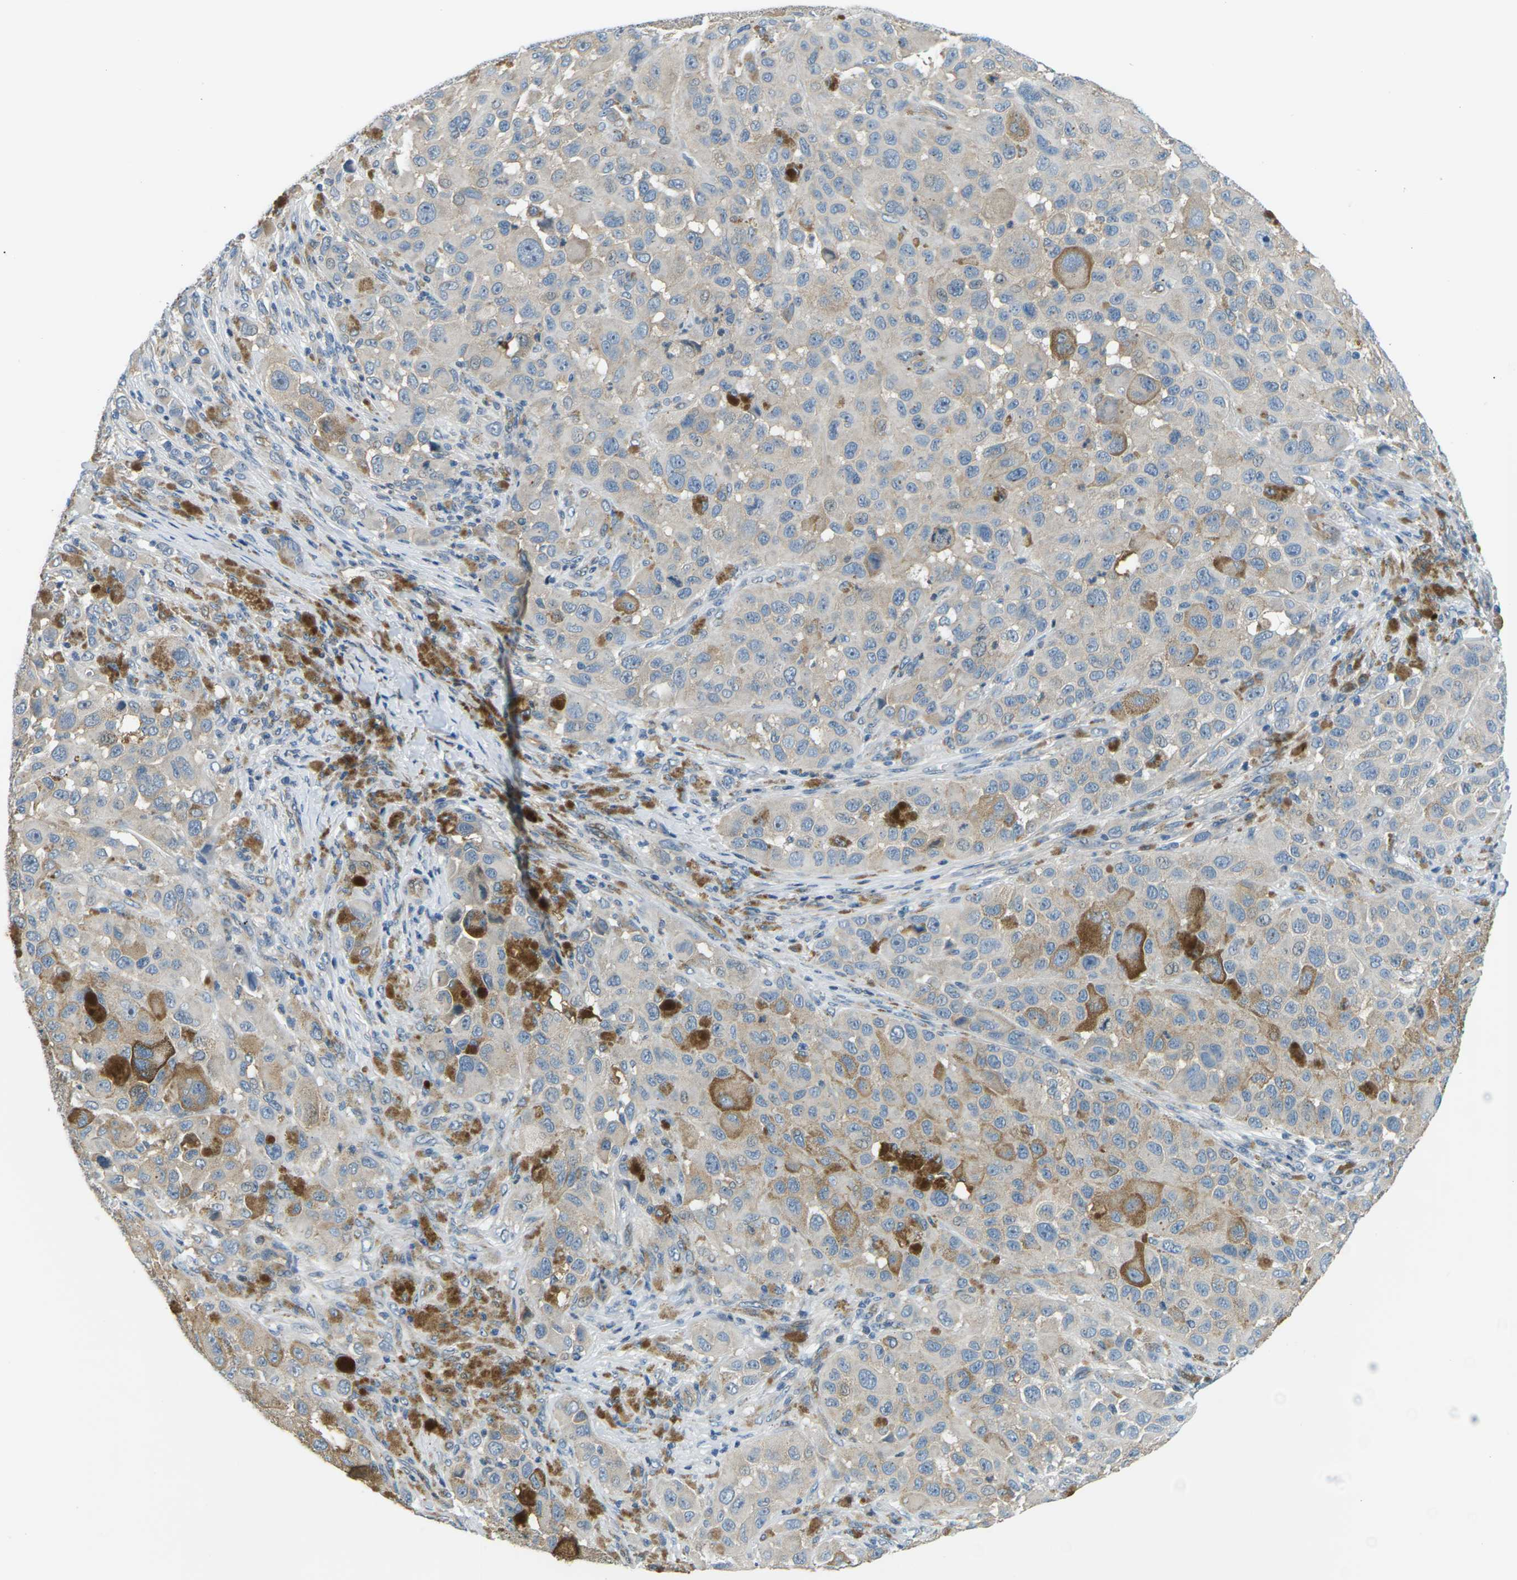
{"staining": {"intensity": "negative", "quantity": "none", "location": "none"}, "tissue": "melanoma", "cell_type": "Tumor cells", "image_type": "cancer", "snomed": [{"axis": "morphology", "description": "Malignant melanoma, NOS"}, {"axis": "topography", "description": "Skin"}], "caption": "Human malignant melanoma stained for a protein using IHC exhibits no staining in tumor cells.", "gene": "SLC13A3", "patient": {"sex": "male", "age": 96}}